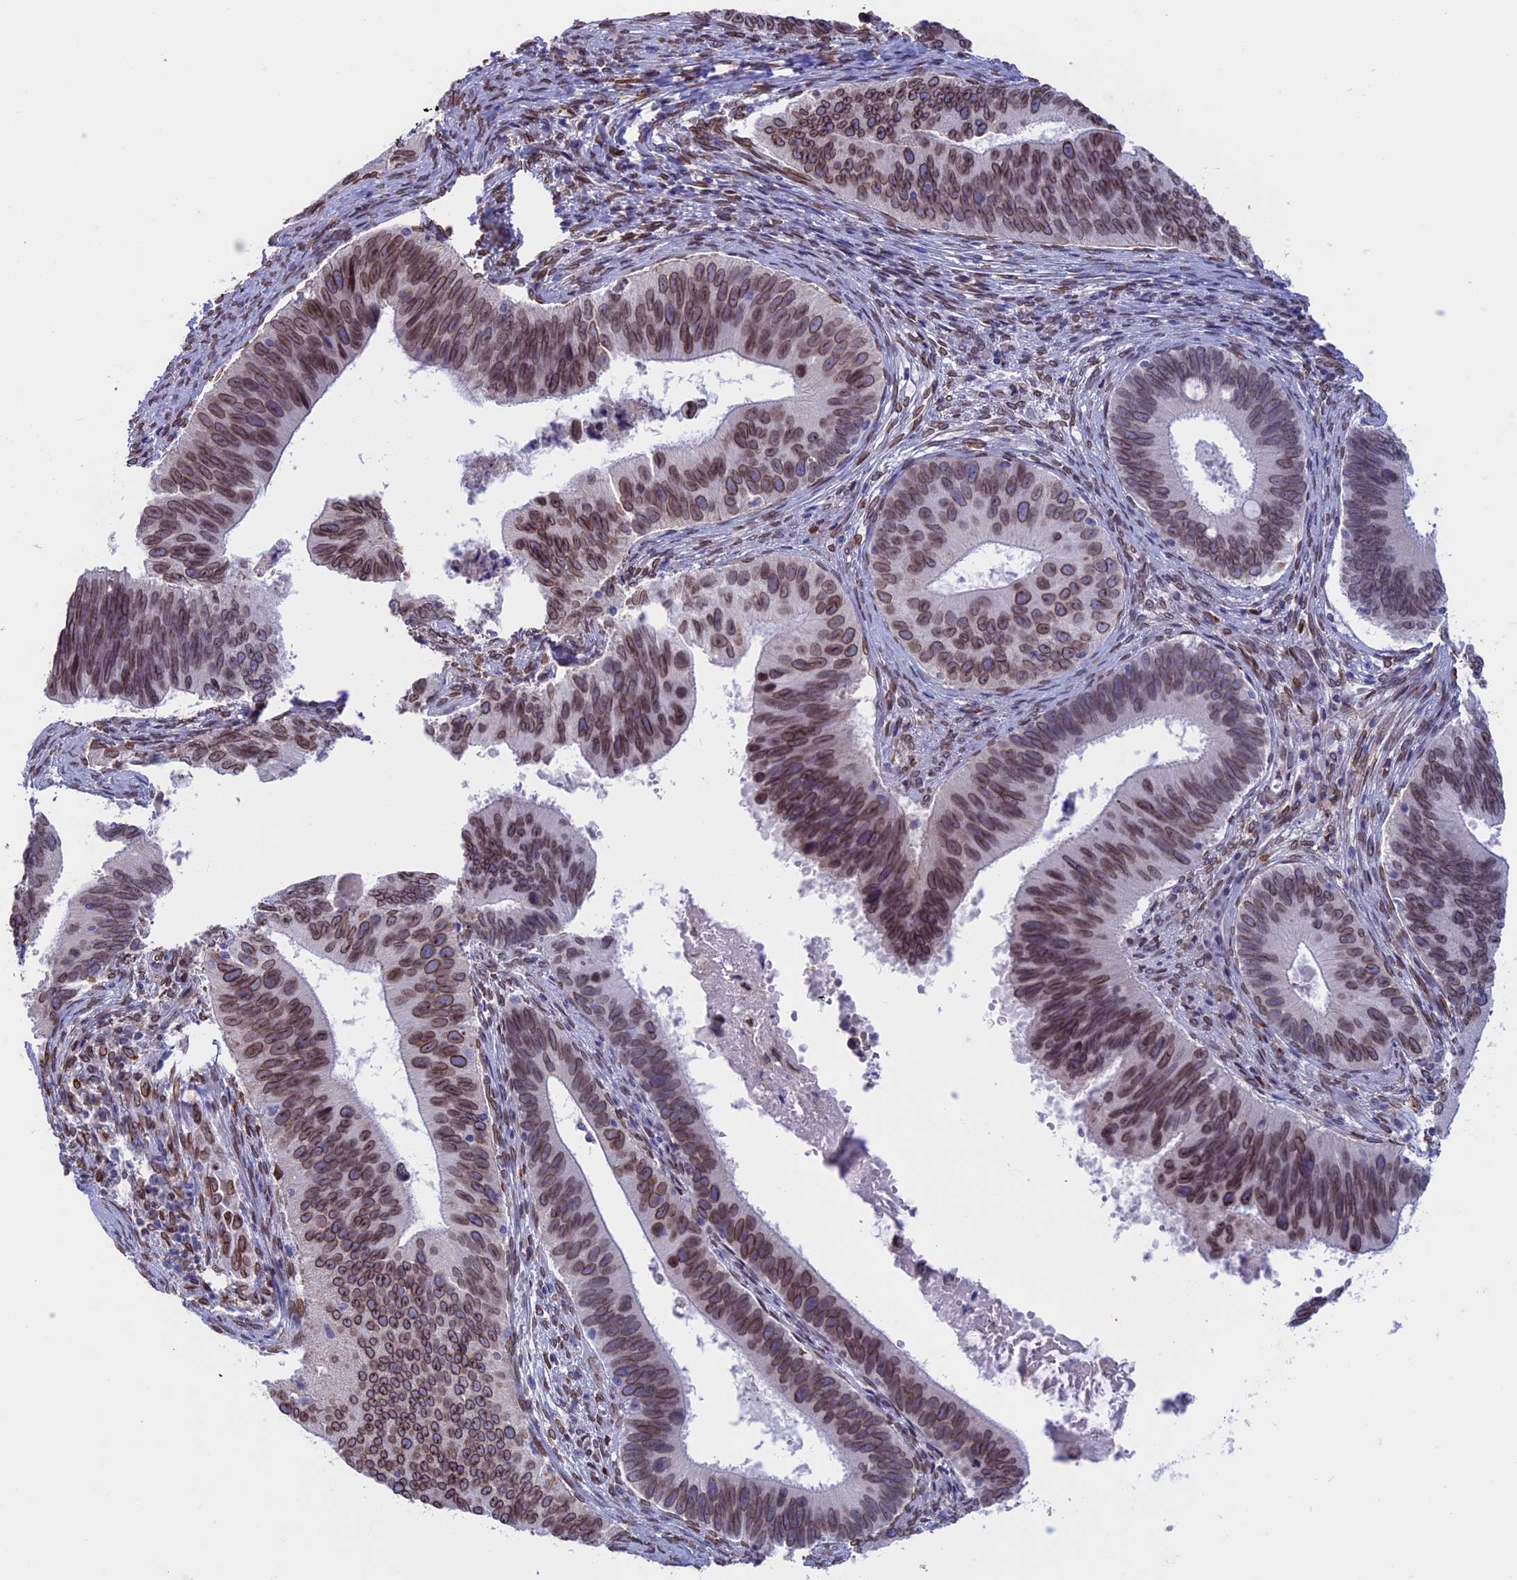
{"staining": {"intensity": "moderate", "quantity": "25%-75%", "location": "cytoplasmic/membranous,nuclear"}, "tissue": "cervical cancer", "cell_type": "Tumor cells", "image_type": "cancer", "snomed": [{"axis": "morphology", "description": "Adenocarcinoma, NOS"}, {"axis": "topography", "description": "Cervix"}], "caption": "Cervical cancer stained for a protein (brown) demonstrates moderate cytoplasmic/membranous and nuclear positive staining in approximately 25%-75% of tumor cells.", "gene": "TMPRSS7", "patient": {"sex": "female", "age": 42}}